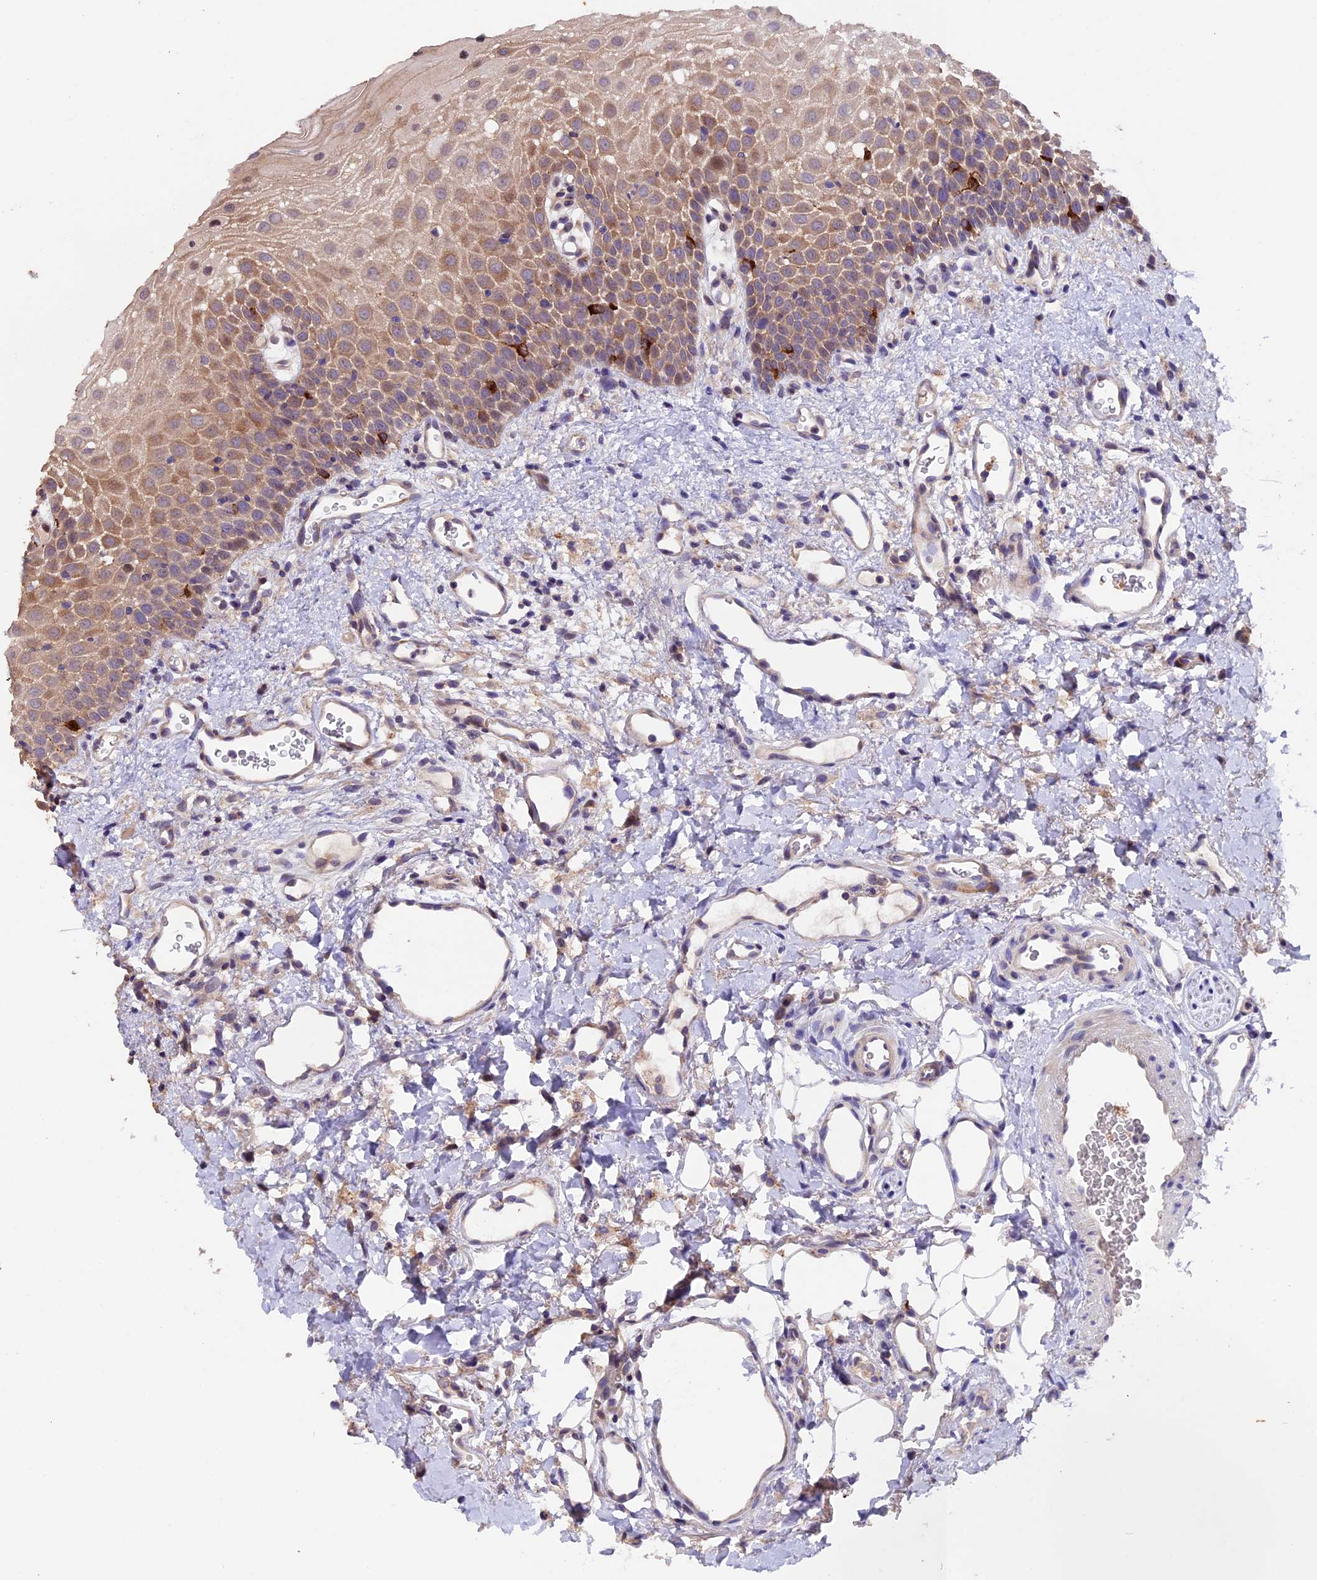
{"staining": {"intensity": "moderate", "quantity": "<25%", "location": "cytoplasmic/membranous"}, "tissue": "oral mucosa", "cell_type": "Squamous epithelial cells", "image_type": "normal", "snomed": [{"axis": "morphology", "description": "Normal tissue, NOS"}, {"axis": "topography", "description": "Oral tissue"}], "caption": "This is a micrograph of immunohistochemistry (IHC) staining of normal oral mucosa, which shows moderate staining in the cytoplasmic/membranous of squamous epithelial cells.", "gene": "NCK2", "patient": {"sex": "female", "age": 70}}